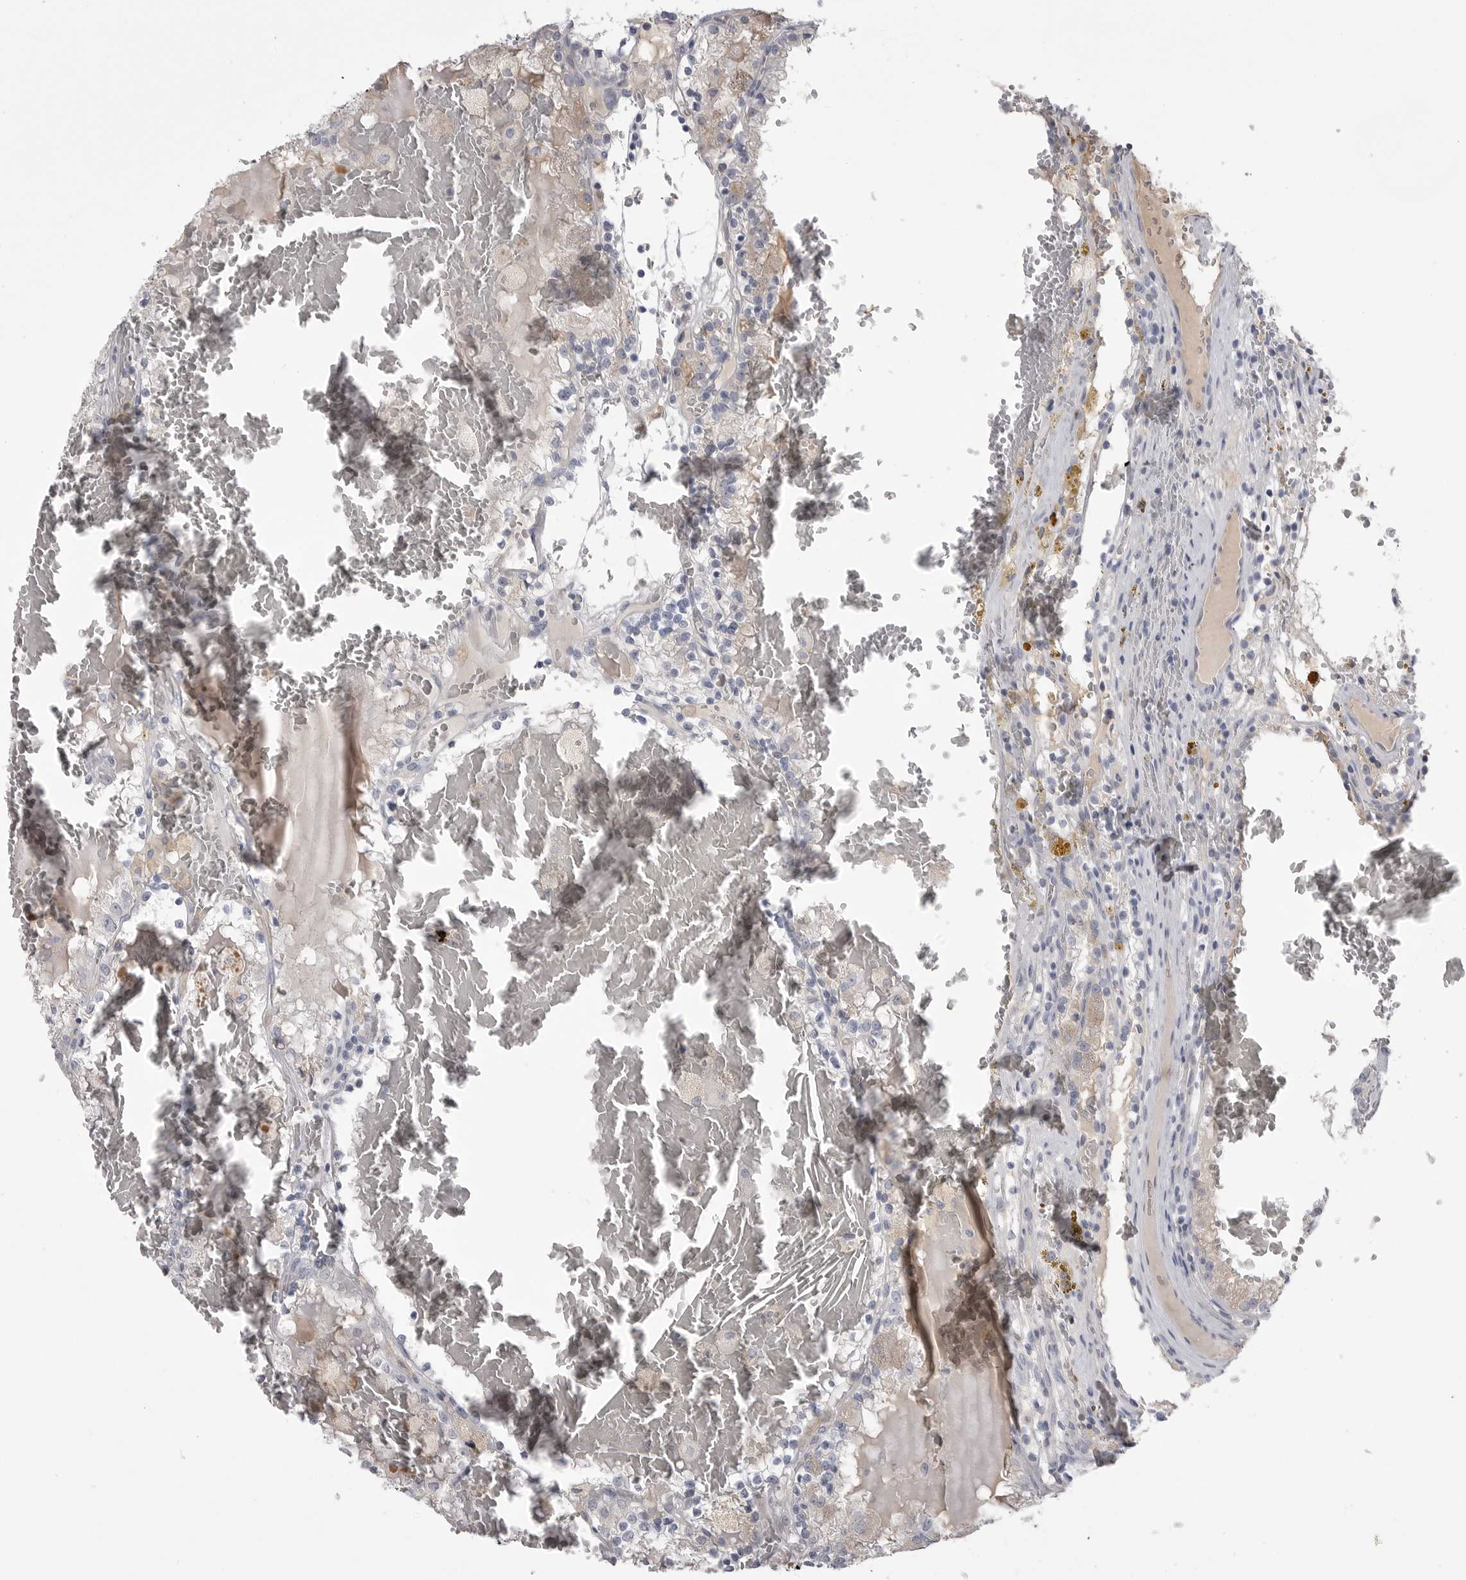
{"staining": {"intensity": "negative", "quantity": "none", "location": "none"}, "tissue": "renal cancer", "cell_type": "Tumor cells", "image_type": "cancer", "snomed": [{"axis": "morphology", "description": "Adenocarcinoma, NOS"}, {"axis": "topography", "description": "Kidney"}], "caption": "An image of renal adenocarcinoma stained for a protein demonstrates no brown staining in tumor cells.", "gene": "FKBP2", "patient": {"sex": "female", "age": 56}}